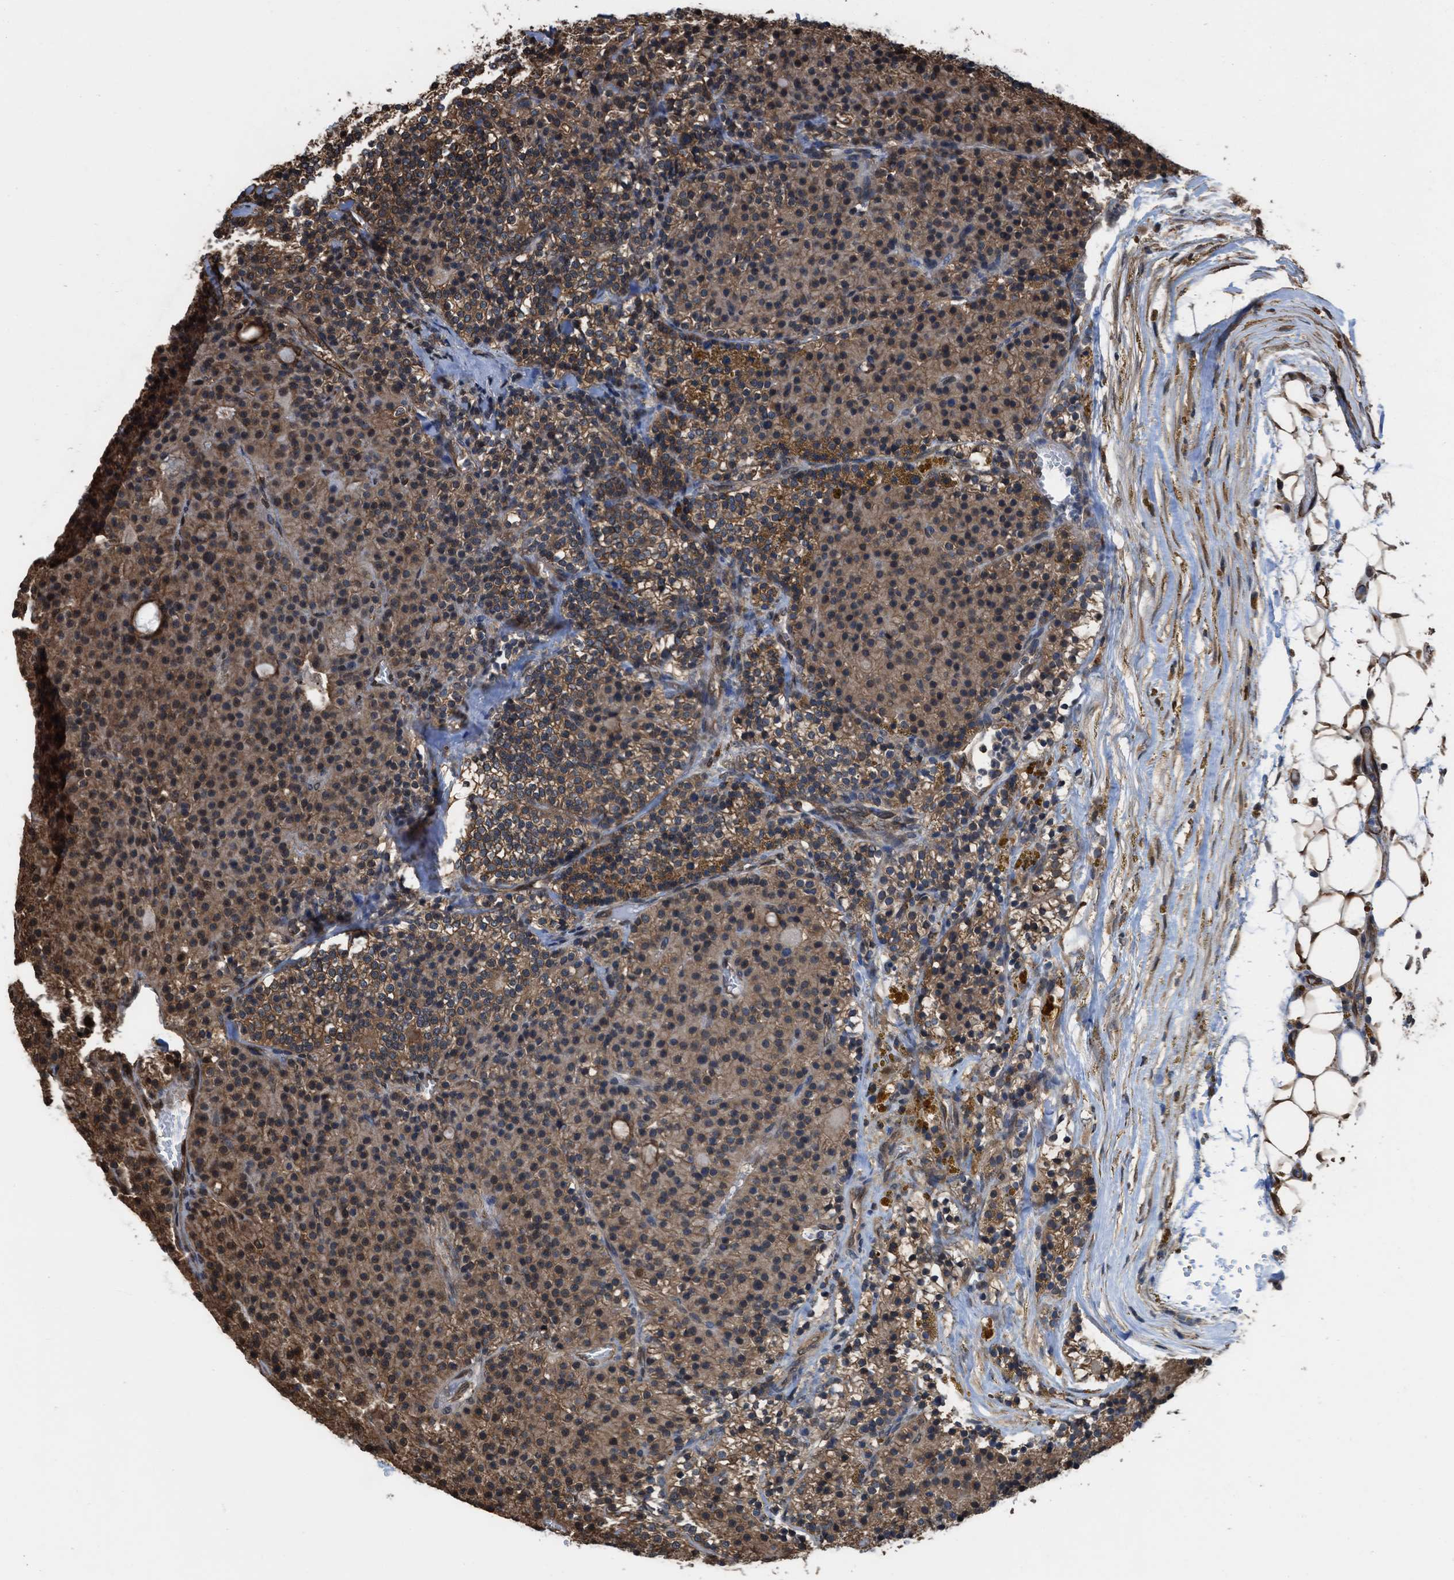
{"staining": {"intensity": "moderate", "quantity": ">75%", "location": "cytoplasmic/membranous"}, "tissue": "parathyroid gland", "cell_type": "Glandular cells", "image_type": "normal", "snomed": [{"axis": "morphology", "description": "Normal tissue, NOS"}, {"axis": "morphology", "description": "Adenoma, NOS"}, {"axis": "topography", "description": "Parathyroid gland"}], "caption": "Immunohistochemistry (IHC) staining of benign parathyroid gland, which shows medium levels of moderate cytoplasmic/membranous expression in approximately >75% of glandular cells indicating moderate cytoplasmic/membranous protein staining. The staining was performed using DAB (brown) for protein detection and nuclei were counterstained in hematoxylin (blue).", "gene": "YWHAG", "patient": {"sex": "male", "age": 75}}